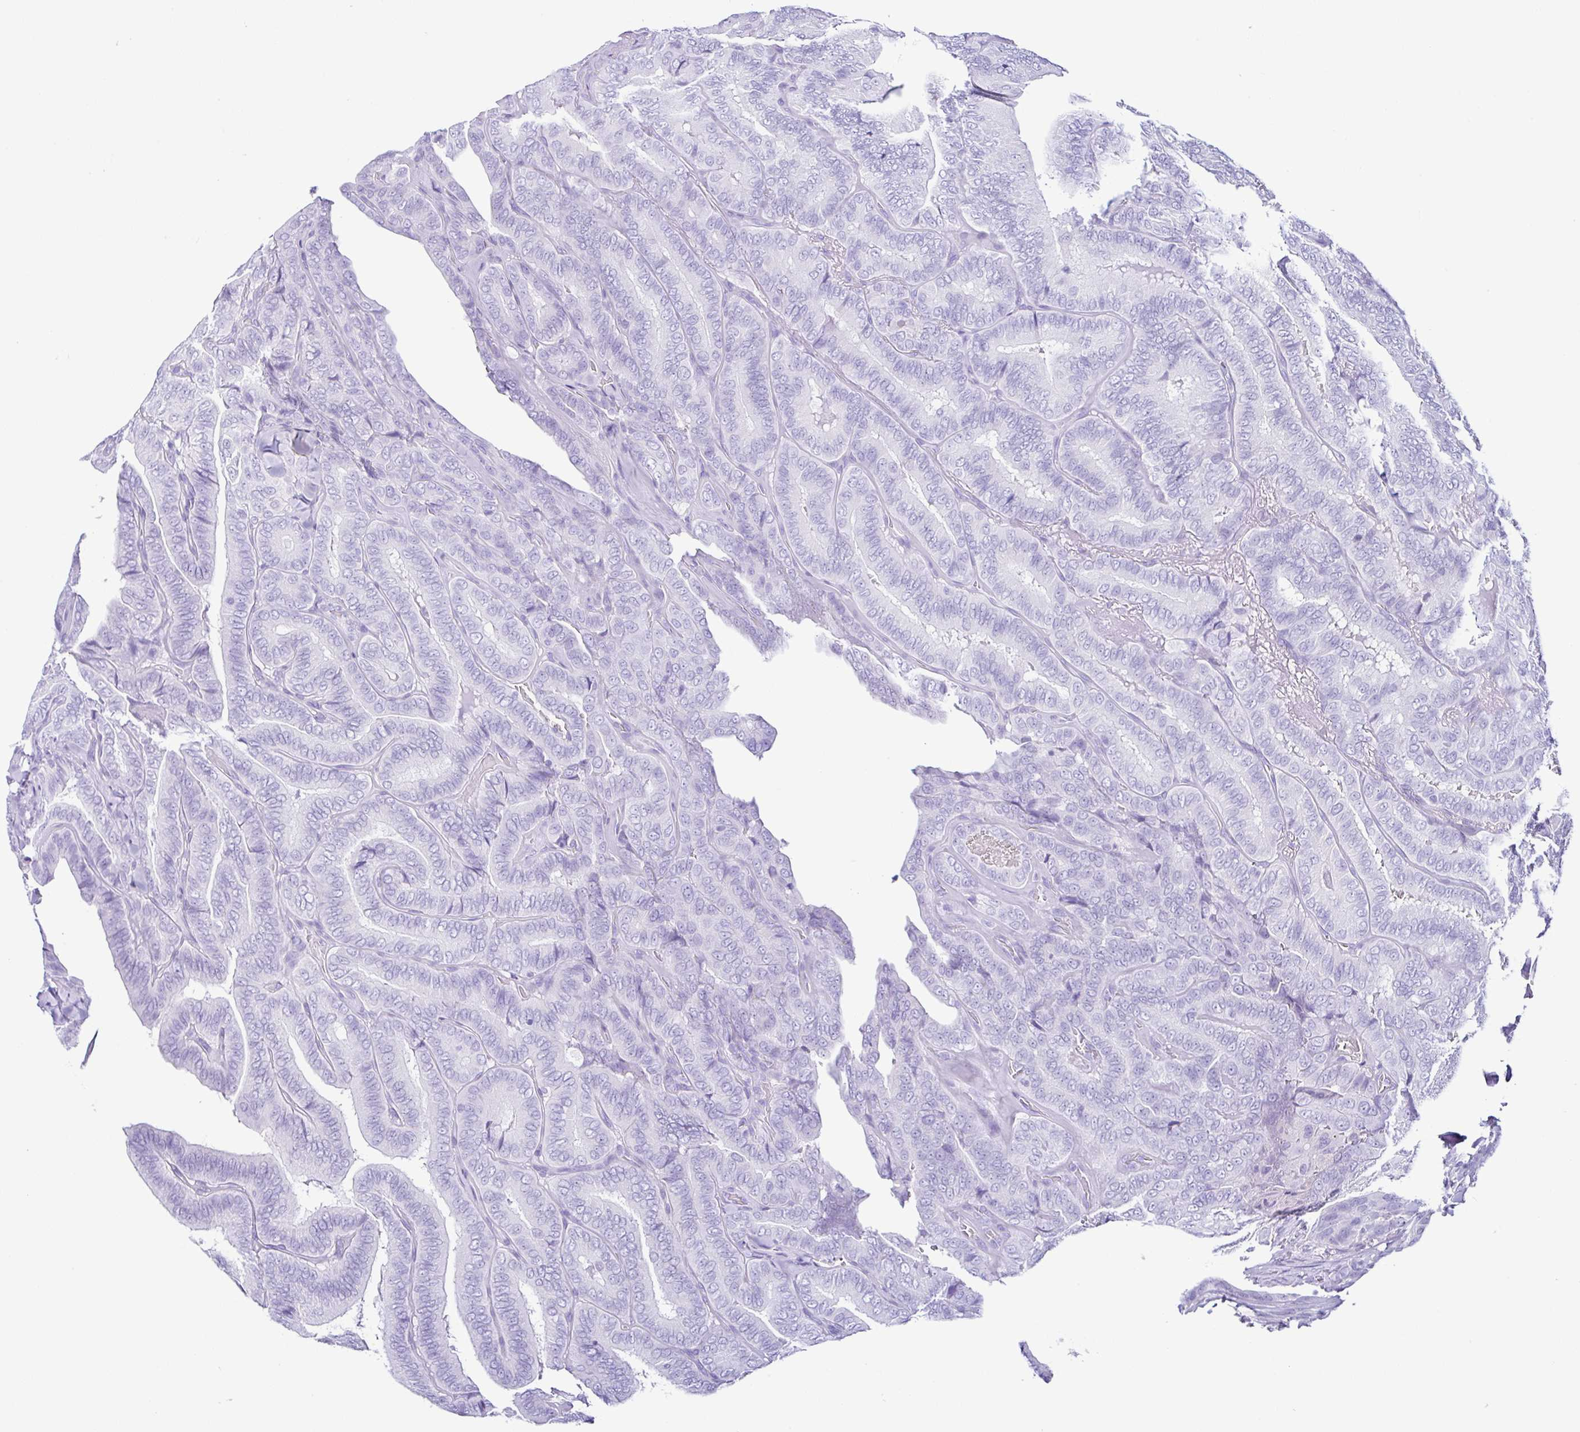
{"staining": {"intensity": "negative", "quantity": "none", "location": "none"}, "tissue": "thyroid cancer", "cell_type": "Tumor cells", "image_type": "cancer", "snomed": [{"axis": "morphology", "description": "Papillary adenocarcinoma, NOS"}, {"axis": "topography", "description": "Thyroid gland"}], "caption": "DAB (3,3'-diaminobenzidine) immunohistochemical staining of papillary adenocarcinoma (thyroid) displays no significant staining in tumor cells.", "gene": "PIGF", "patient": {"sex": "male", "age": 61}}